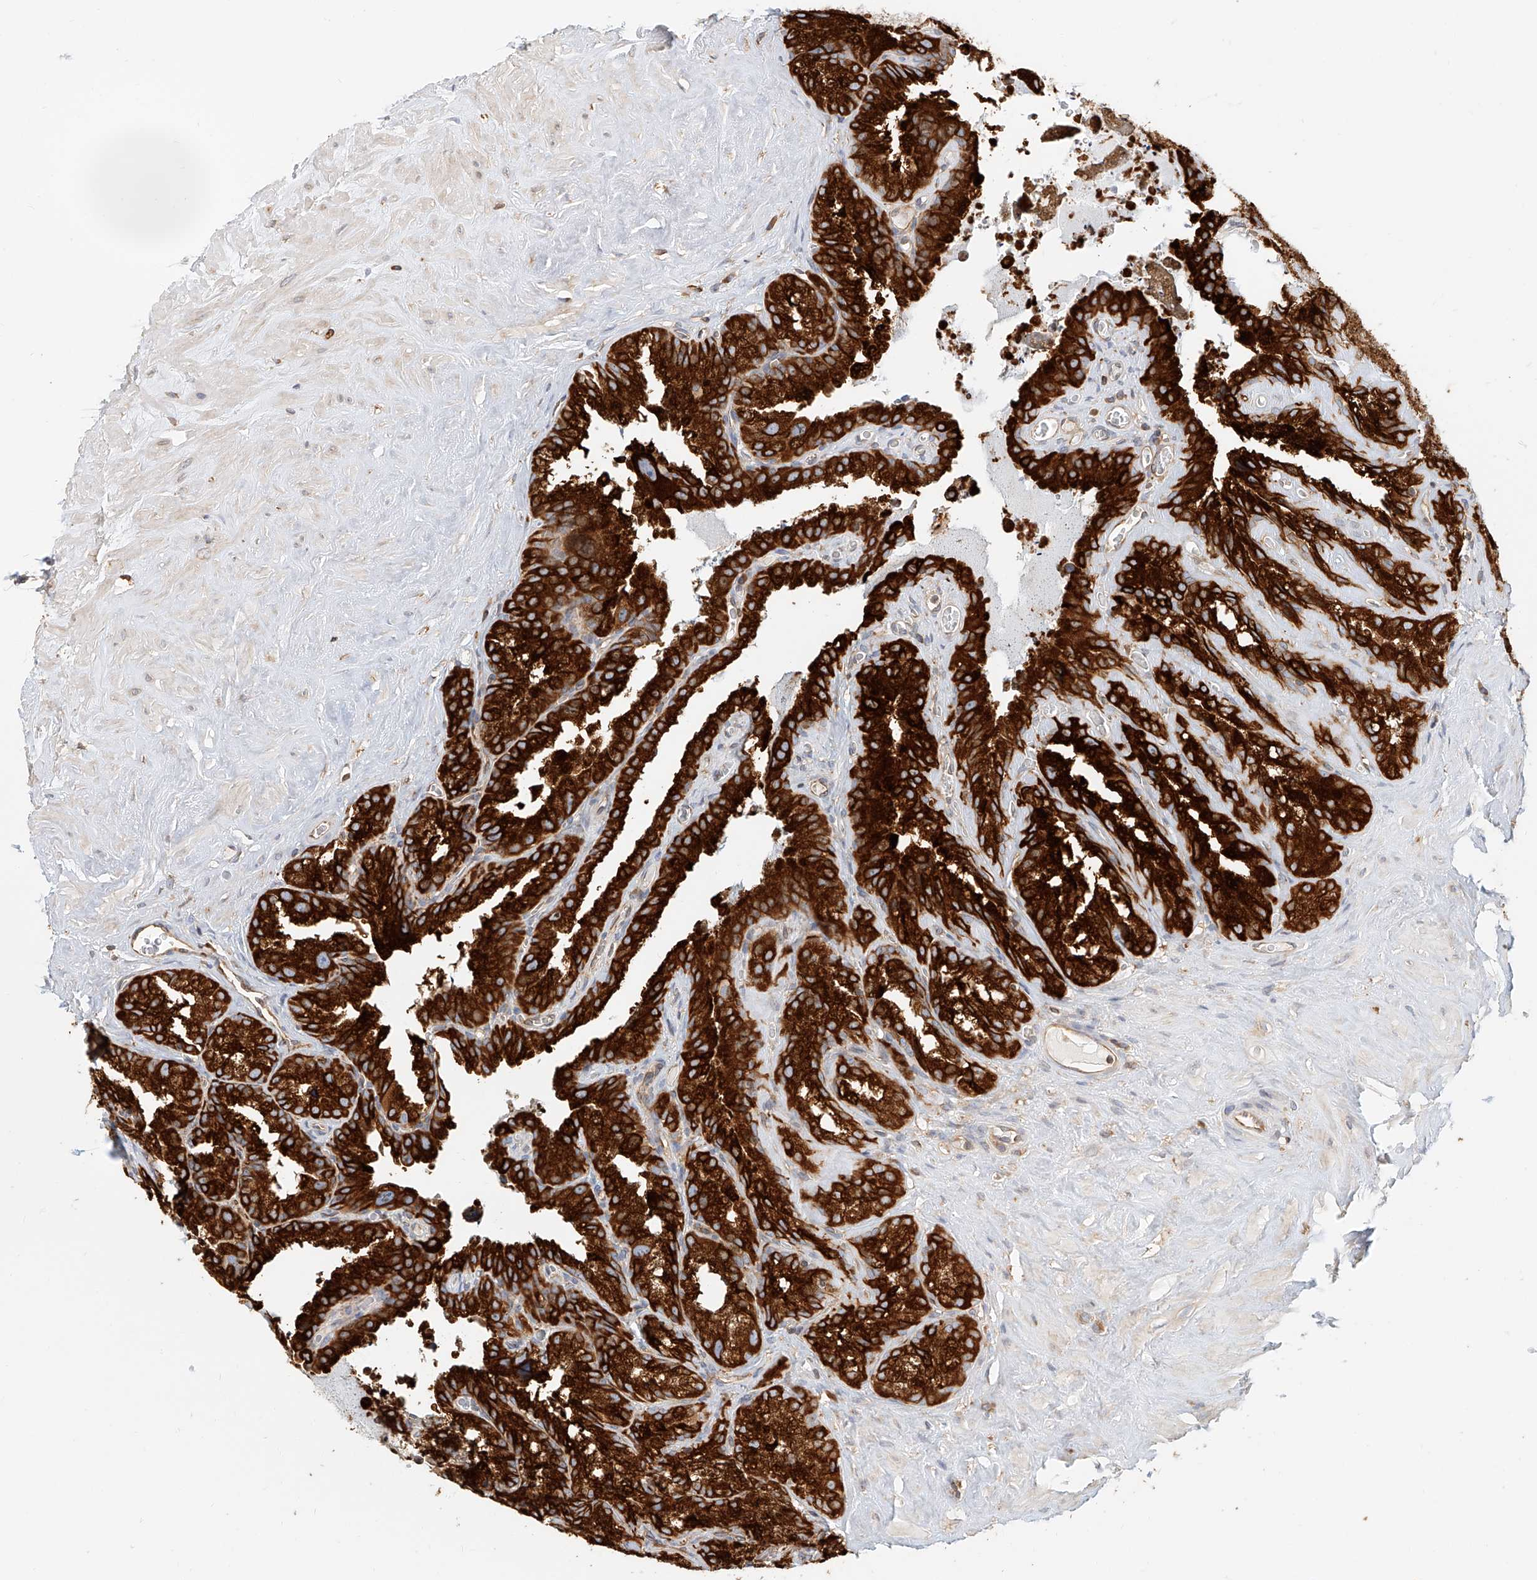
{"staining": {"intensity": "strong", "quantity": ">75%", "location": "cytoplasmic/membranous"}, "tissue": "seminal vesicle", "cell_type": "Glandular cells", "image_type": "normal", "snomed": [{"axis": "morphology", "description": "Normal tissue, NOS"}, {"axis": "topography", "description": "Prostate"}, {"axis": "topography", "description": "Seminal veicle"}], "caption": "About >75% of glandular cells in unremarkable seminal vesicle reveal strong cytoplasmic/membranous protein positivity as visualized by brown immunohistochemical staining.", "gene": "DHRS7", "patient": {"sex": "male", "age": 59}}